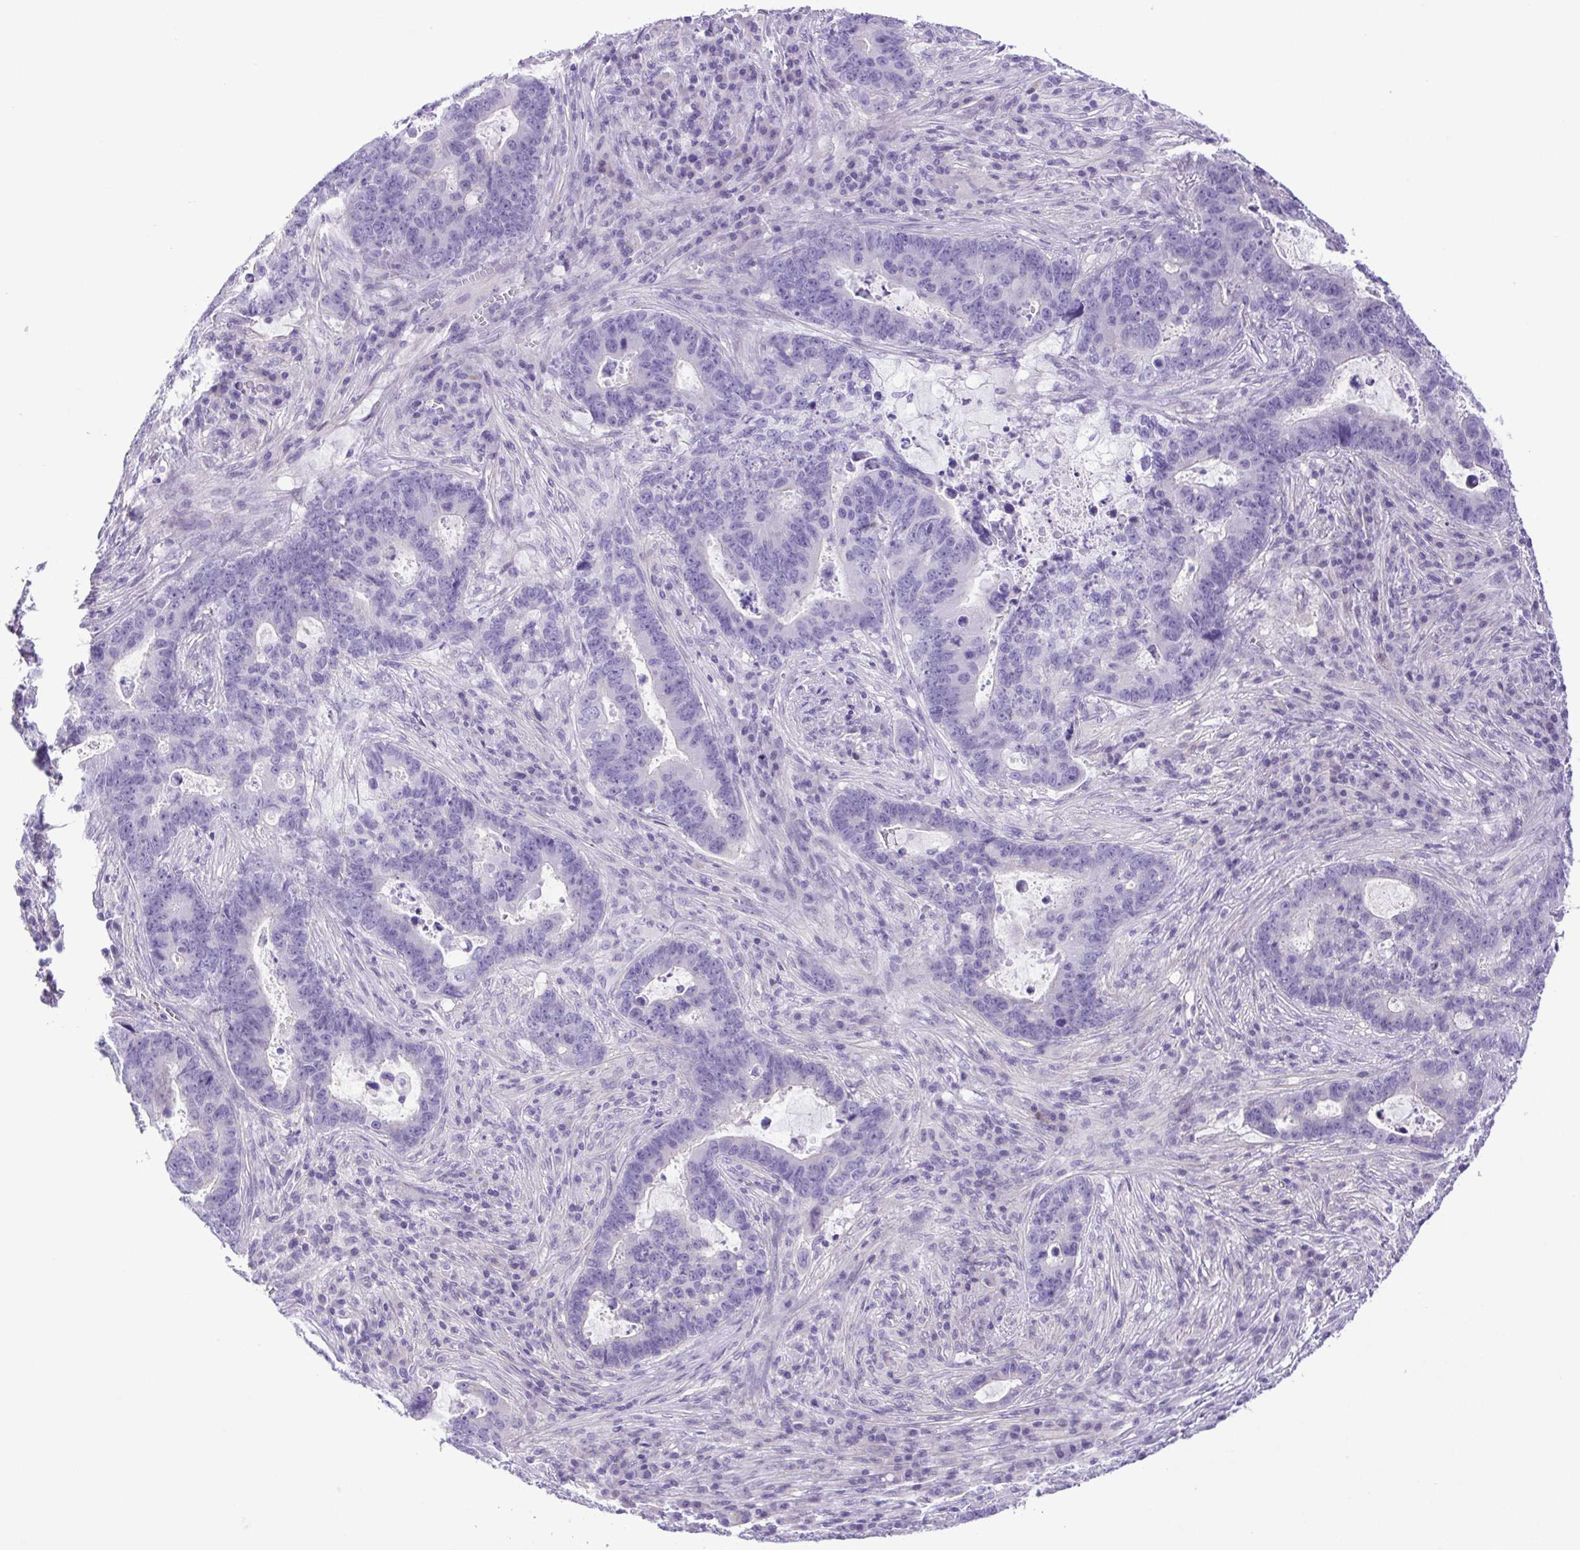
{"staining": {"intensity": "negative", "quantity": "none", "location": "none"}, "tissue": "lung cancer", "cell_type": "Tumor cells", "image_type": "cancer", "snomed": [{"axis": "morphology", "description": "Aneuploidy"}, {"axis": "morphology", "description": "Adenocarcinoma, NOS"}, {"axis": "morphology", "description": "Adenocarcinoma primary or metastatic"}, {"axis": "topography", "description": "Lung"}], "caption": "Immunohistochemistry of human lung cancer displays no positivity in tumor cells.", "gene": "CDSN", "patient": {"sex": "female", "age": 75}}